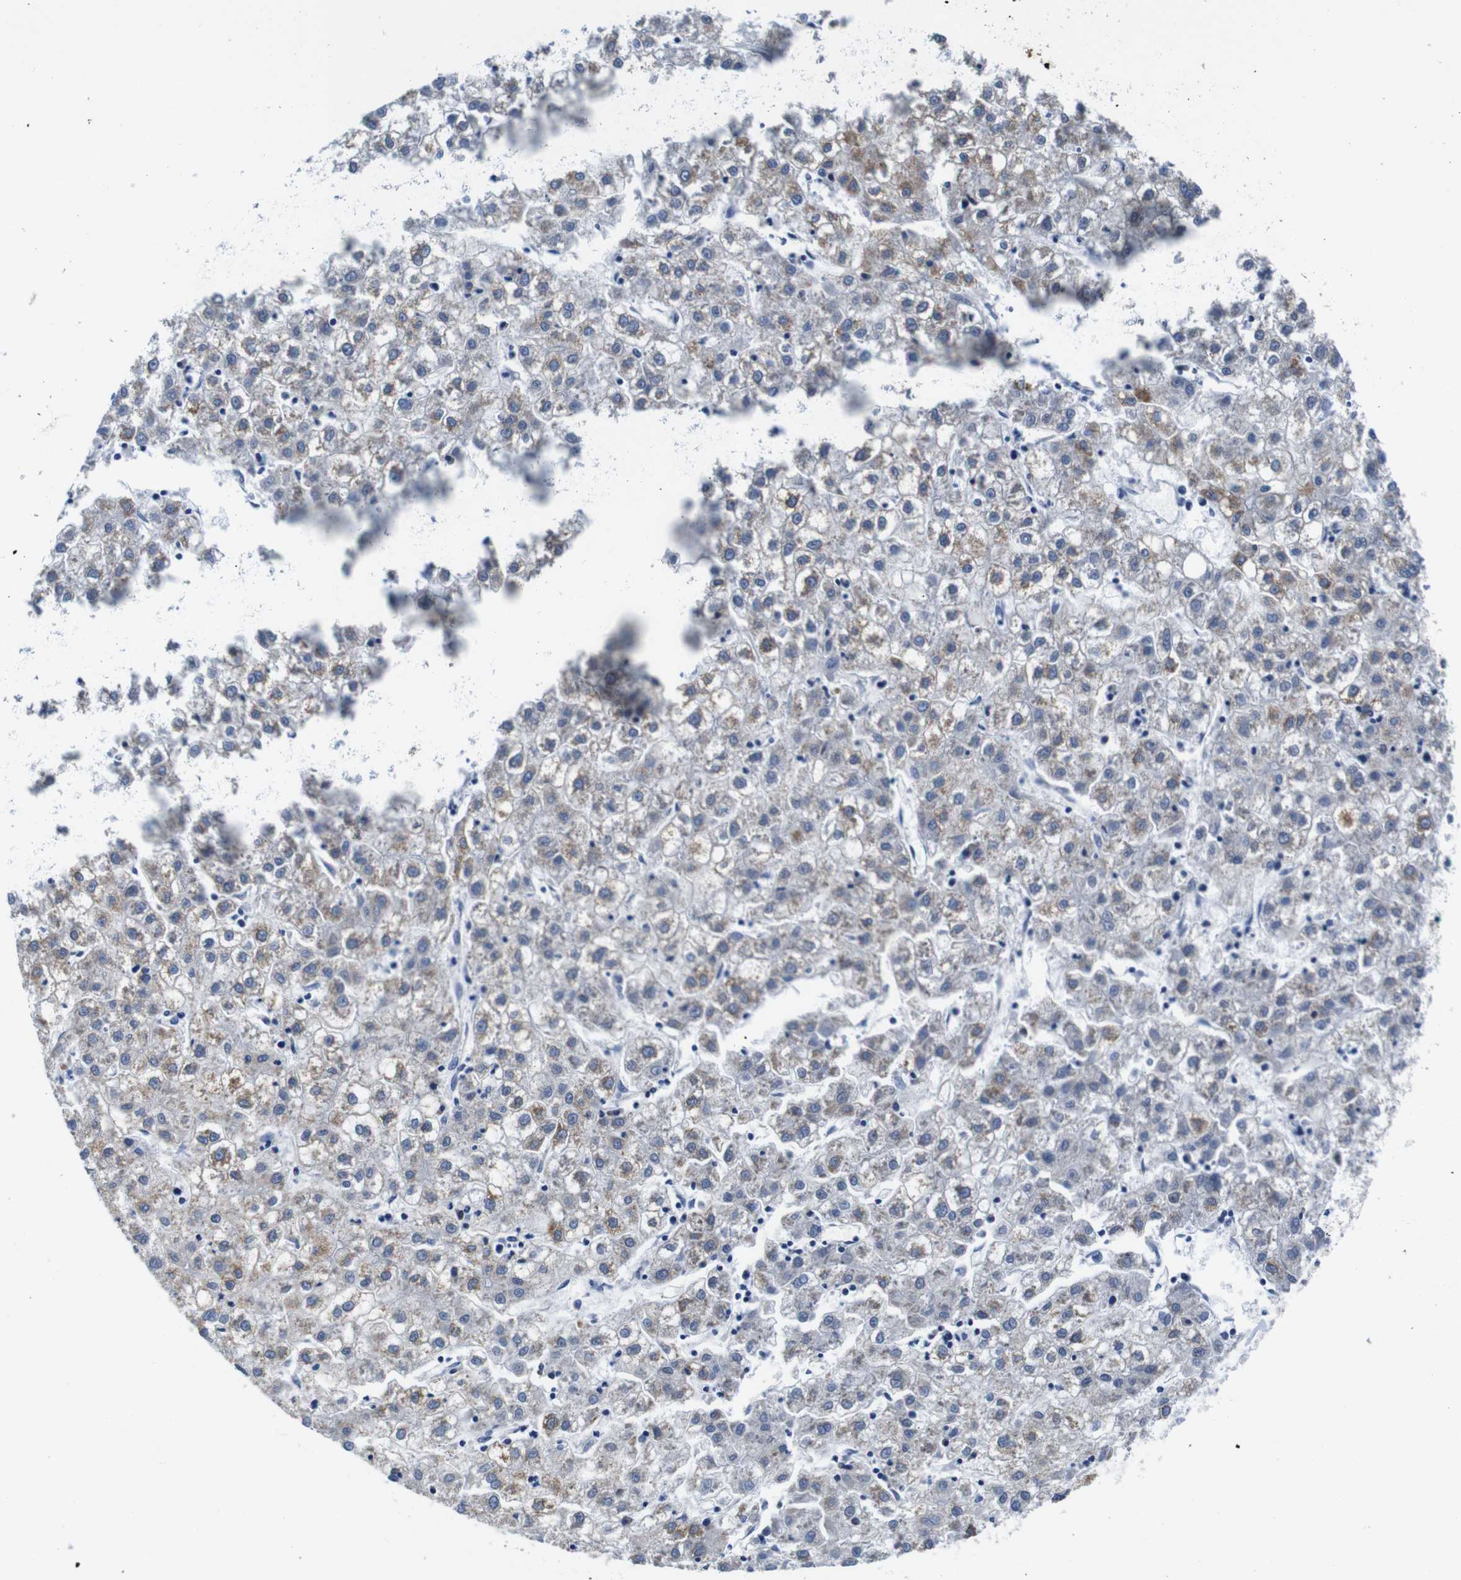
{"staining": {"intensity": "weak", "quantity": "25%-75%", "location": "cytoplasmic/membranous"}, "tissue": "liver cancer", "cell_type": "Tumor cells", "image_type": "cancer", "snomed": [{"axis": "morphology", "description": "Carcinoma, Hepatocellular, NOS"}, {"axis": "topography", "description": "Liver"}], "caption": "High-power microscopy captured an immunohistochemistry histopathology image of hepatocellular carcinoma (liver), revealing weak cytoplasmic/membranous staining in about 25%-75% of tumor cells.", "gene": "SNX19", "patient": {"sex": "male", "age": 72}}